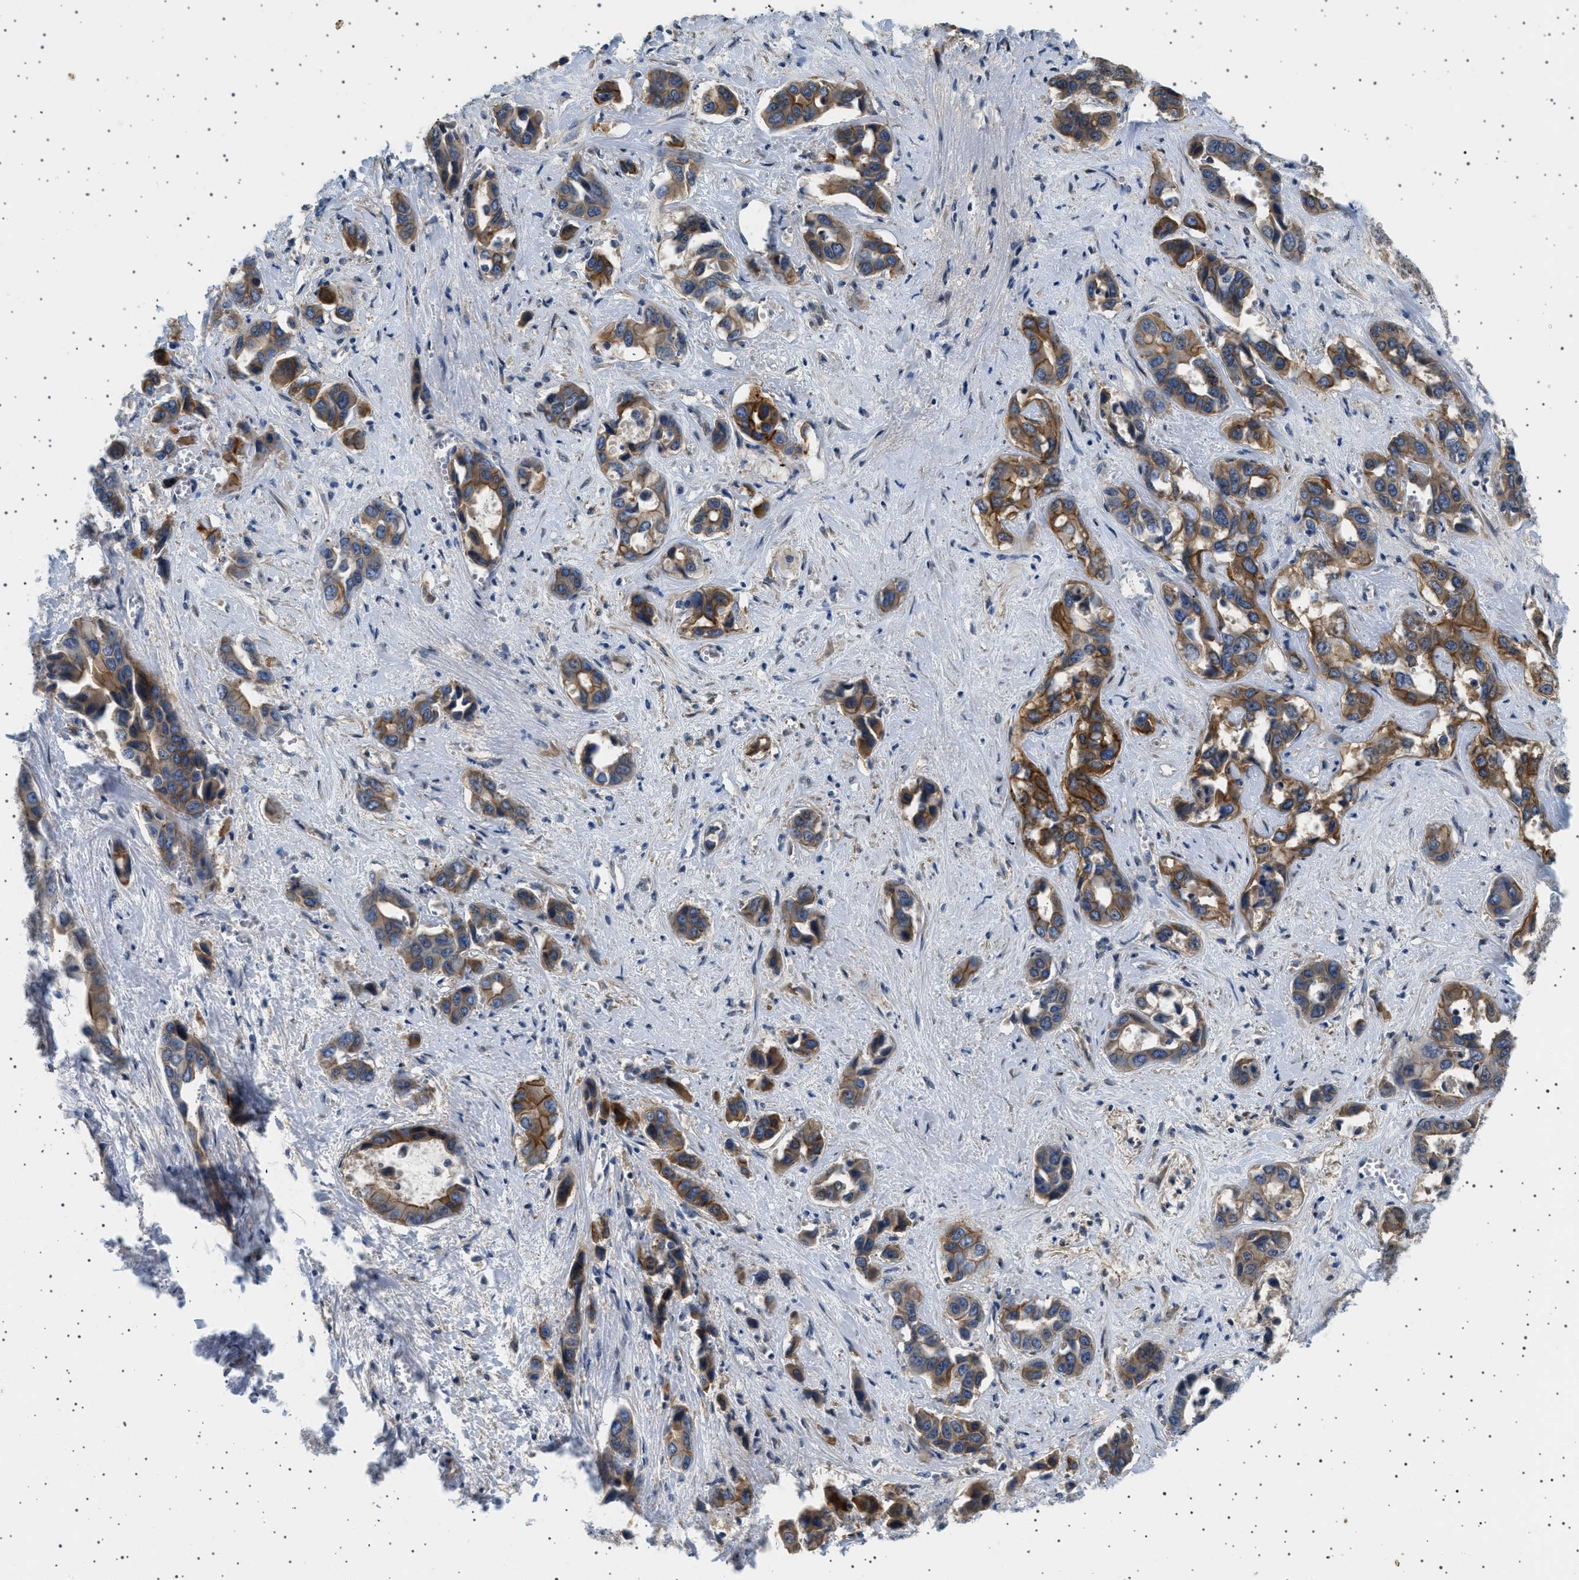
{"staining": {"intensity": "strong", "quantity": ">75%", "location": "cytoplasmic/membranous"}, "tissue": "liver cancer", "cell_type": "Tumor cells", "image_type": "cancer", "snomed": [{"axis": "morphology", "description": "Cholangiocarcinoma"}, {"axis": "topography", "description": "Liver"}], "caption": "Immunohistochemical staining of cholangiocarcinoma (liver) demonstrates high levels of strong cytoplasmic/membranous positivity in about >75% of tumor cells. The protein of interest is shown in brown color, while the nuclei are stained blue.", "gene": "PLPP6", "patient": {"sex": "female", "age": 52}}